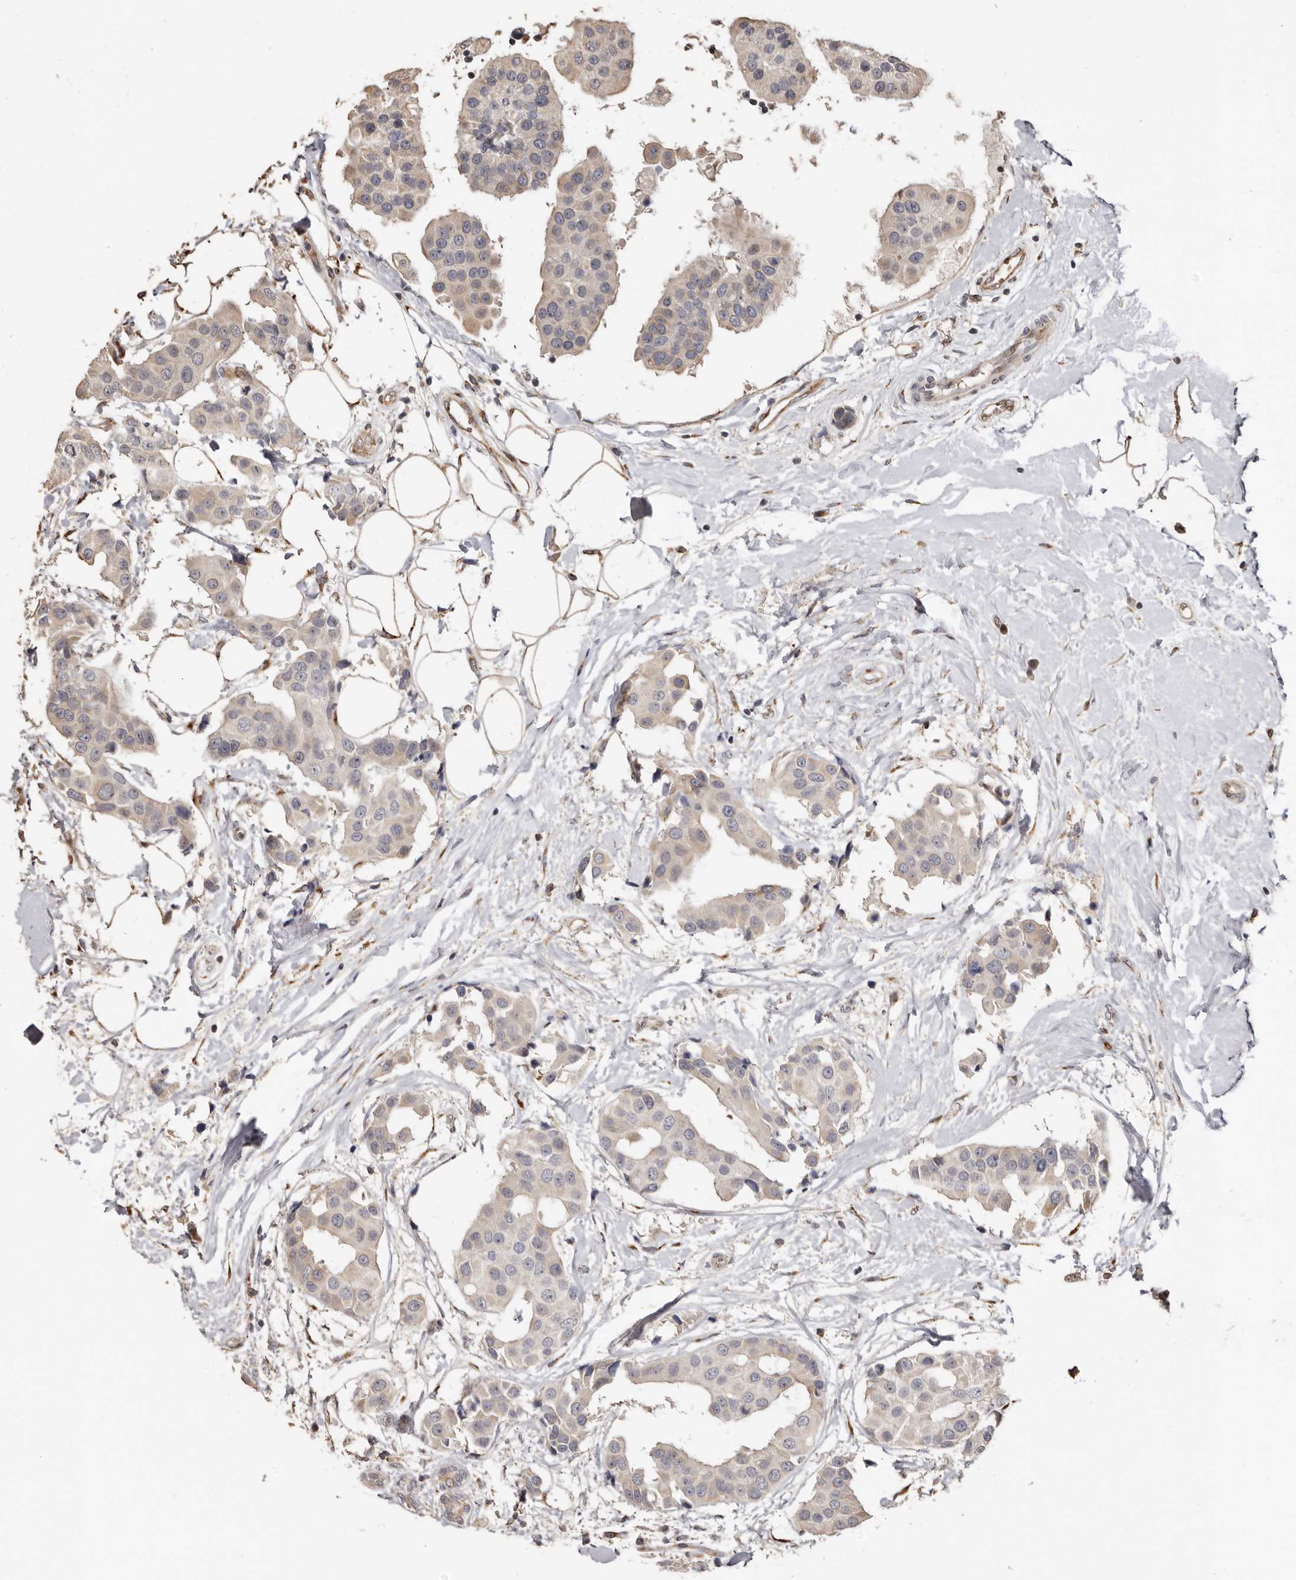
{"staining": {"intensity": "negative", "quantity": "none", "location": "none"}, "tissue": "breast cancer", "cell_type": "Tumor cells", "image_type": "cancer", "snomed": [{"axis": "morphology", "description": "Normal tissue, NOS"}, {"axis": "morphology", "description": "Duct carcinoma"}, {"axis": "topography", "description": "Breast"}], "caption": "Tumor cells are negative for brown protein staining in breast cancer. (Stains: DAB (3,3'-diaminobenzidine) immunohistochemistry with hematoxylin counter stain, Microscopy: brightfield microscopy at high magnification).", "gene": "ENTREP1", "patient": {"sex": "female", "age": 39}}